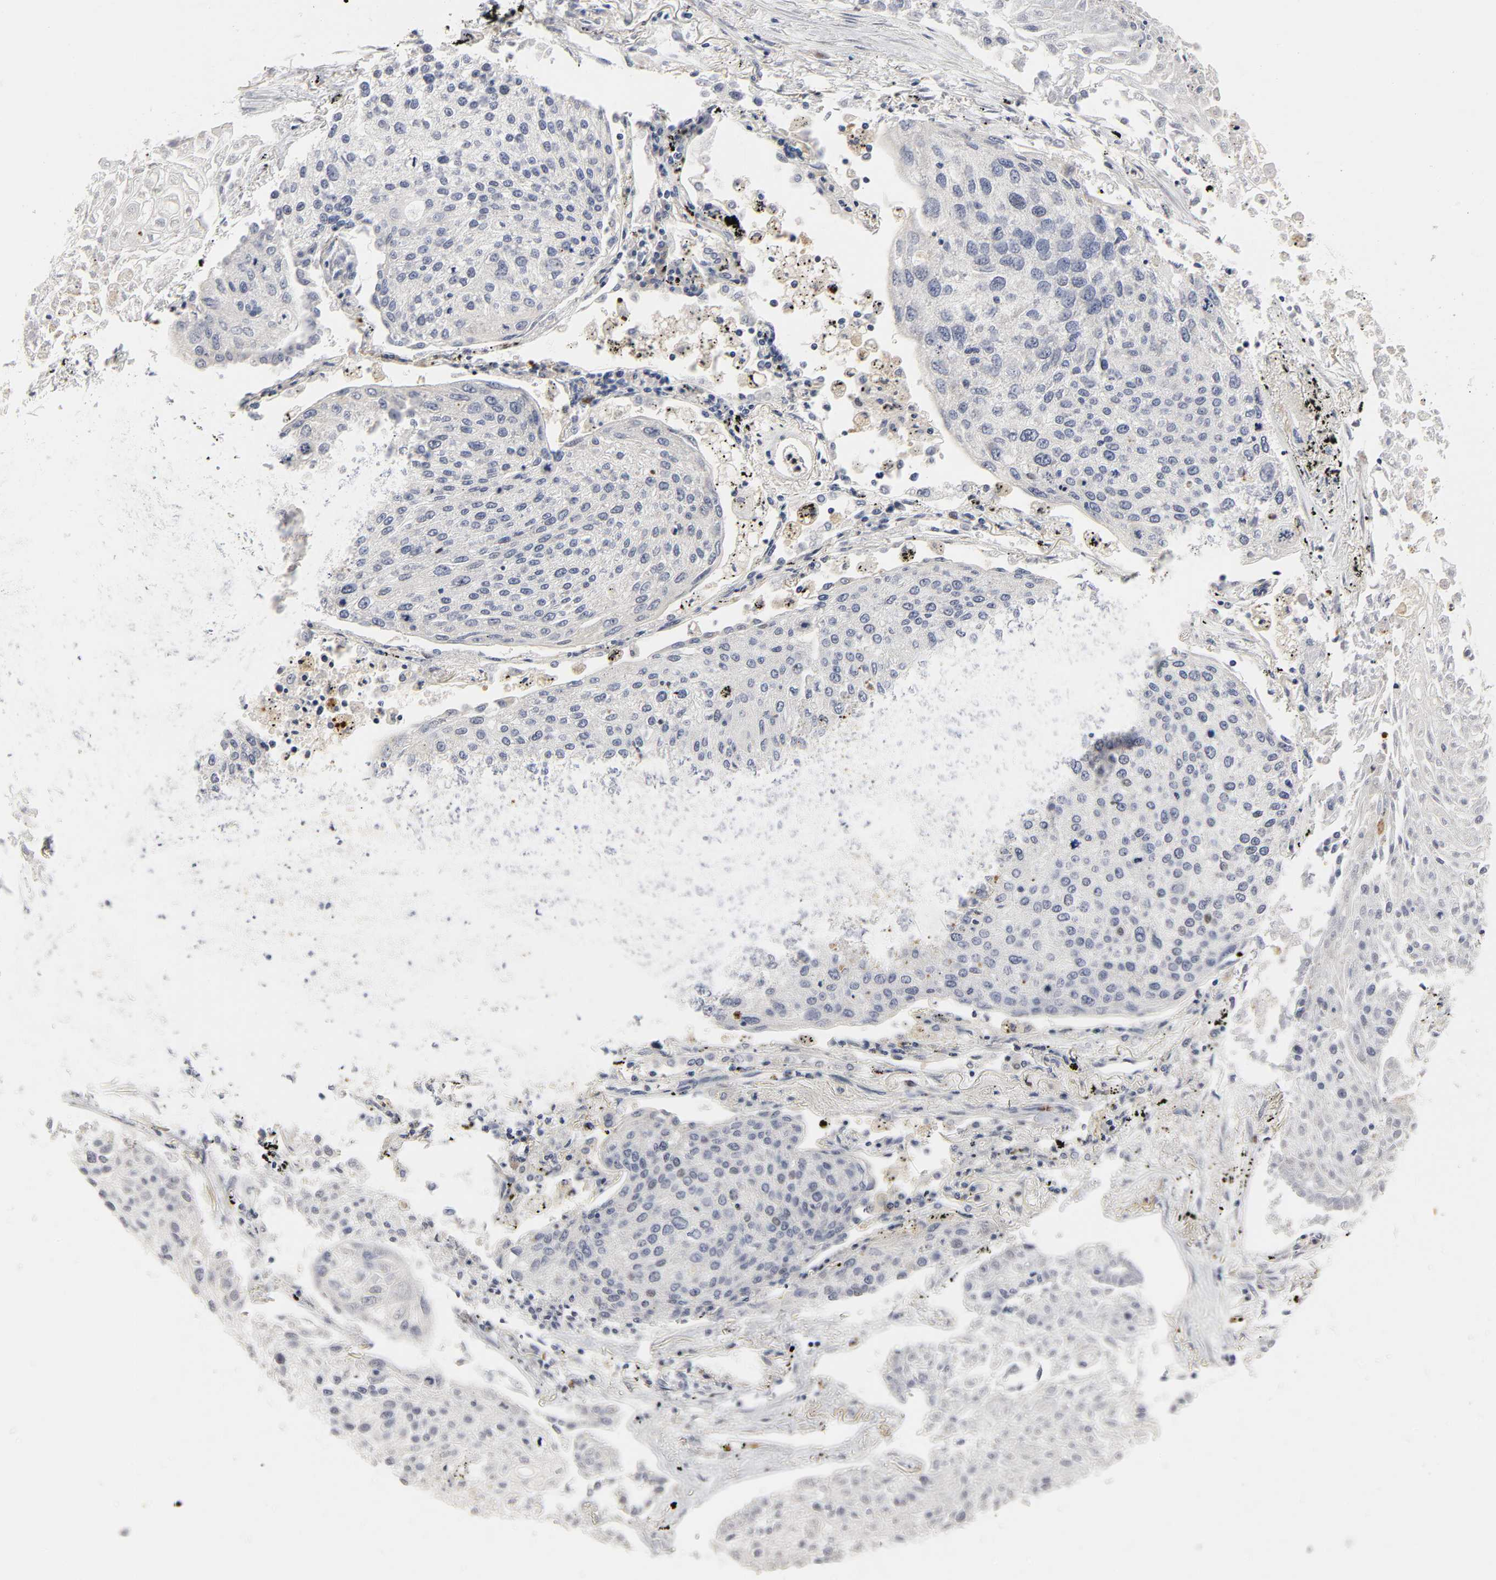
{"staining": {"intensity": "negative", "quantity": "none", "location": "none"}, "tissue": "lung cancer", "cell_type": "Tumor cells", "image_type": "cancer", "snomed": [{"axis": "morphology", "description": "Squamous cell carcinoma, NOS"}, {"axis": "topography", "description": "Lung"}], "caption": "The image exhibits no staining of tumor cells in squamous cell carcinoma (lung).", "gene": "CREBBP", "patient": {"sex": "male", "age": 75}}